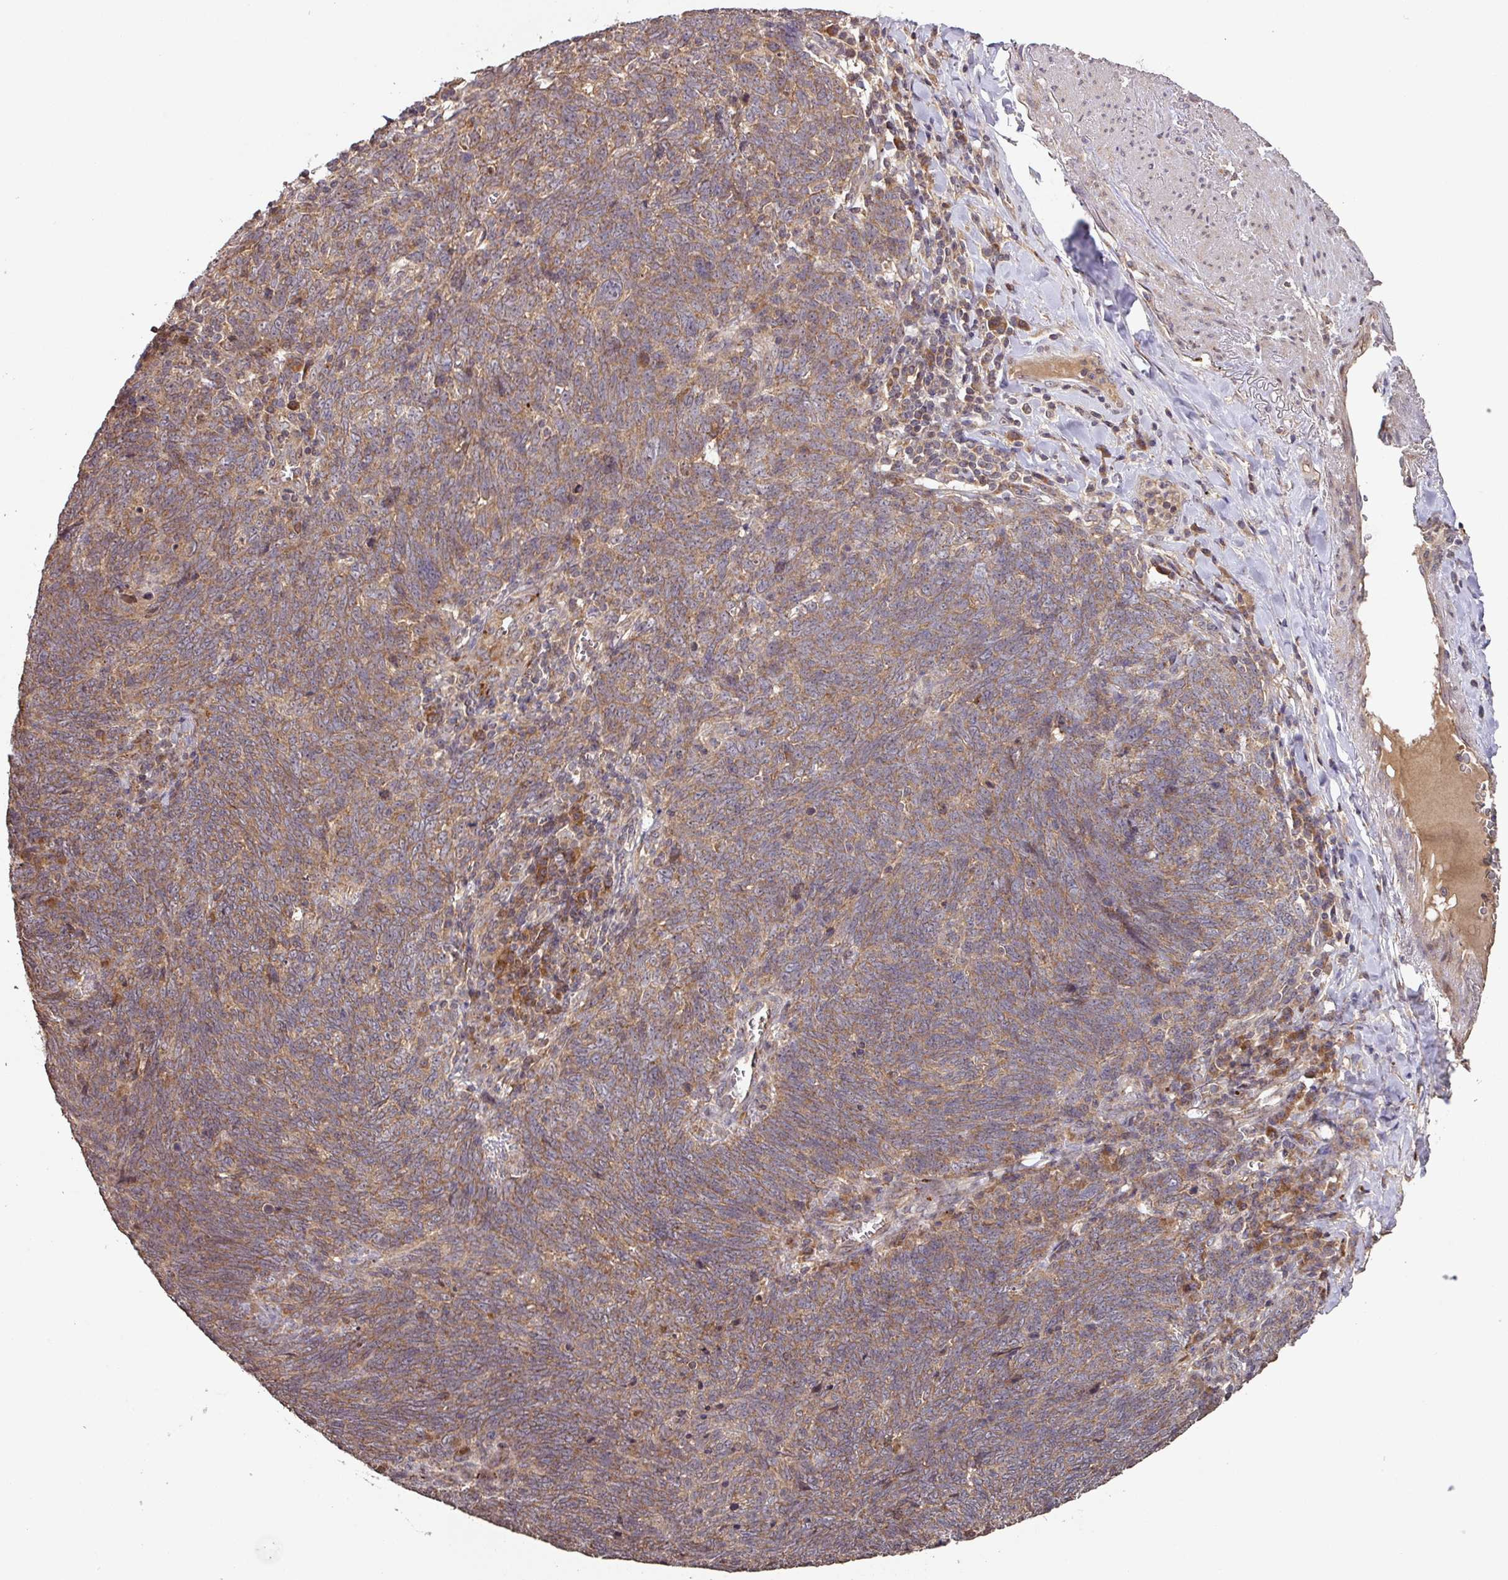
{"staining": {"intensity": "moderate", "quantity": "25%-75%", "location": "cytoplasmic/membranous"}, "tissue": "lung cancer", "cell_type": "Tumor cells", "image_type": "cancer", "snomed": [{"axis": "morphology", "description": "Squamous cell carcinoma, NOS"}, {"axis": "topography", "description": "Lung"}], "caption": "An image showing moderate cytoplasmic/membranous positivity in approximately 25%-75% of tumor cells in squamous cell carcinoma (lung), as visualized by brown immunohistochemical staining.", "gene": "MRRF", "patient": {"sex": "female", "age": 72}}